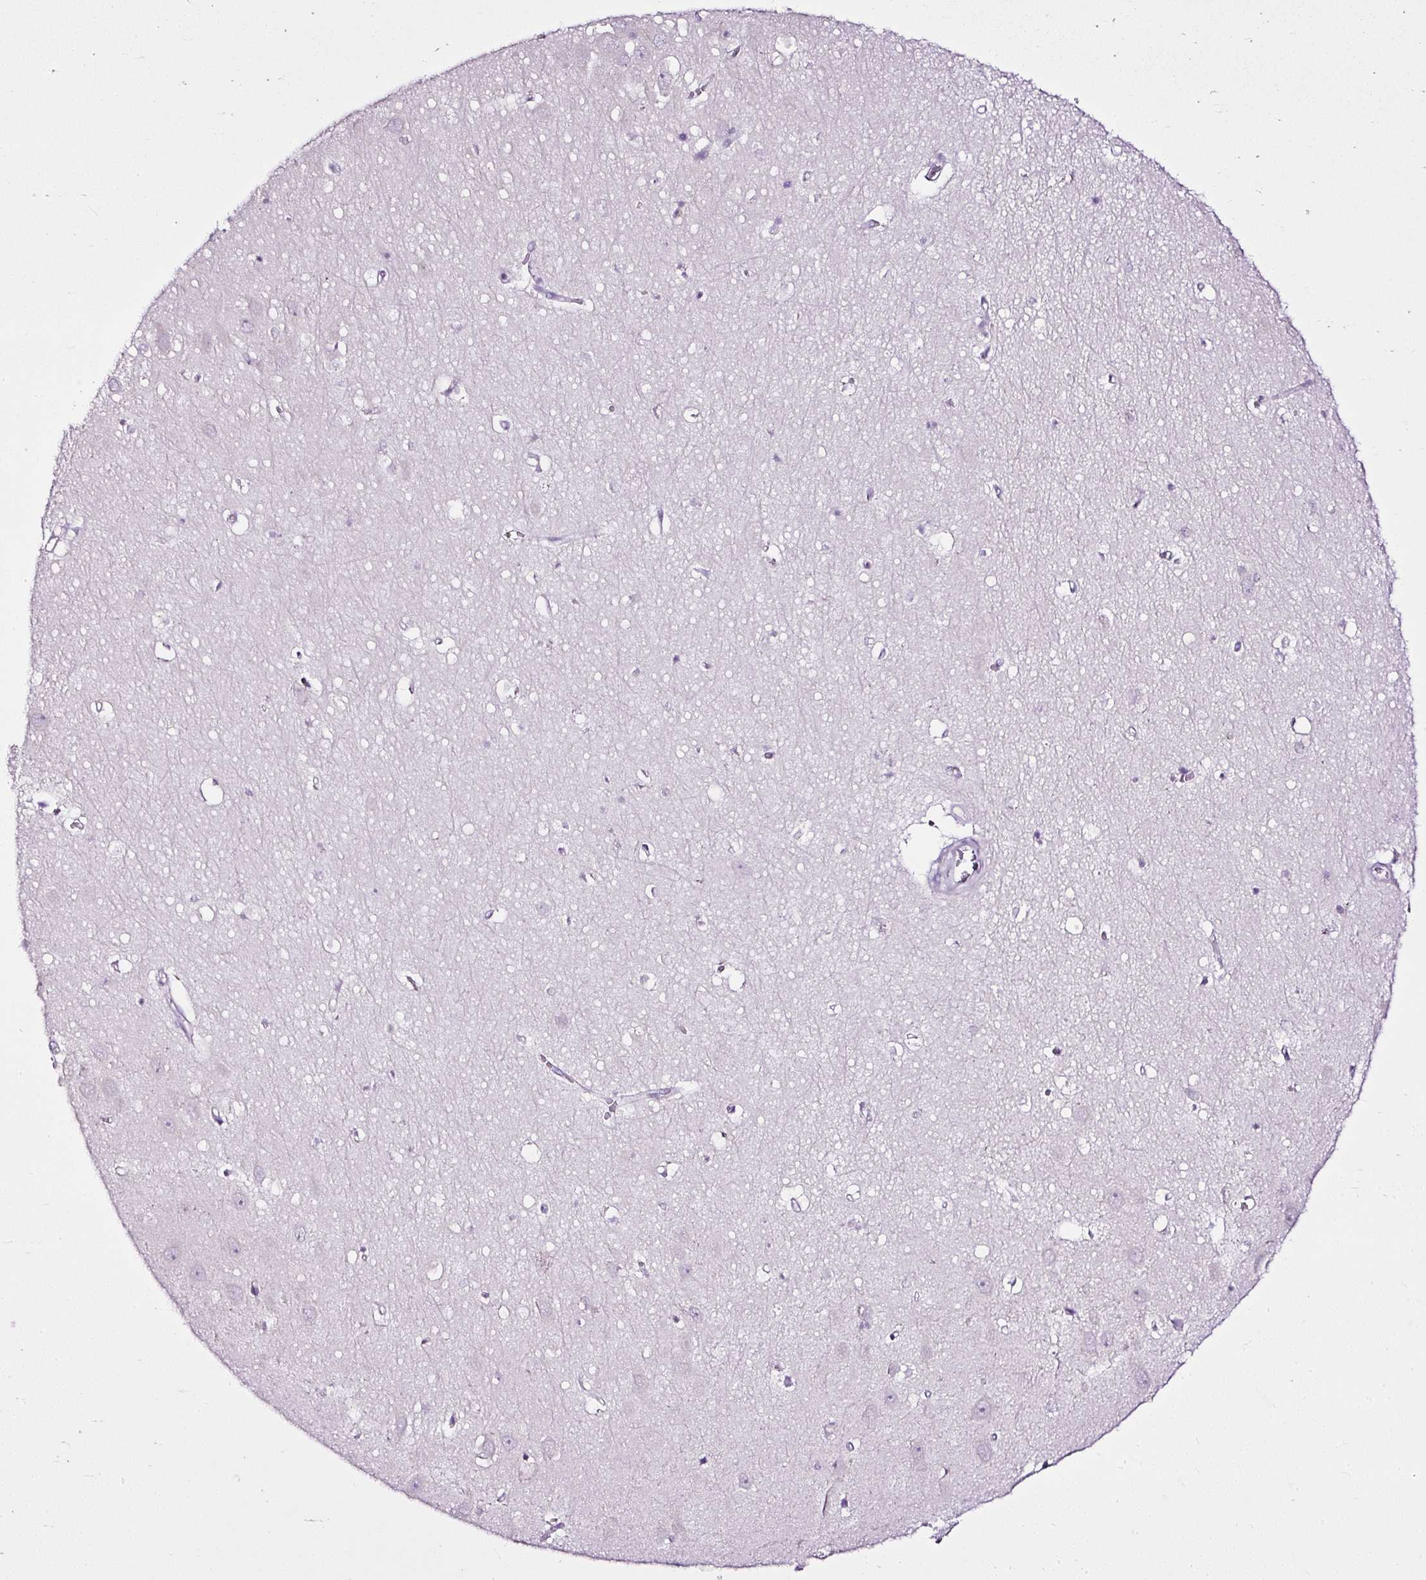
{"staining": {"intensity": "negative", "quantity": "none", "location": "none"}, "tissue": "hippocampus", "cell_type": "Glial cells", "image_type": "normal", "snomed": [{"axis": "morphology", "description": "Normal tissue, NOS"}, {"axis": "topography", "description": "Hippocampus"}], "caption": "Glial cells are negative for protein expression in benign human hippocampus. The staining was performed using DAB (3,3'-diaminobenzidine) to visualize the protein expression in brown, while the nuclei were stained in blue with hematoxylin (Magnification: 20x).", "gene": "ATP2A1", "patient": {"sex": "female", "age": 64}}